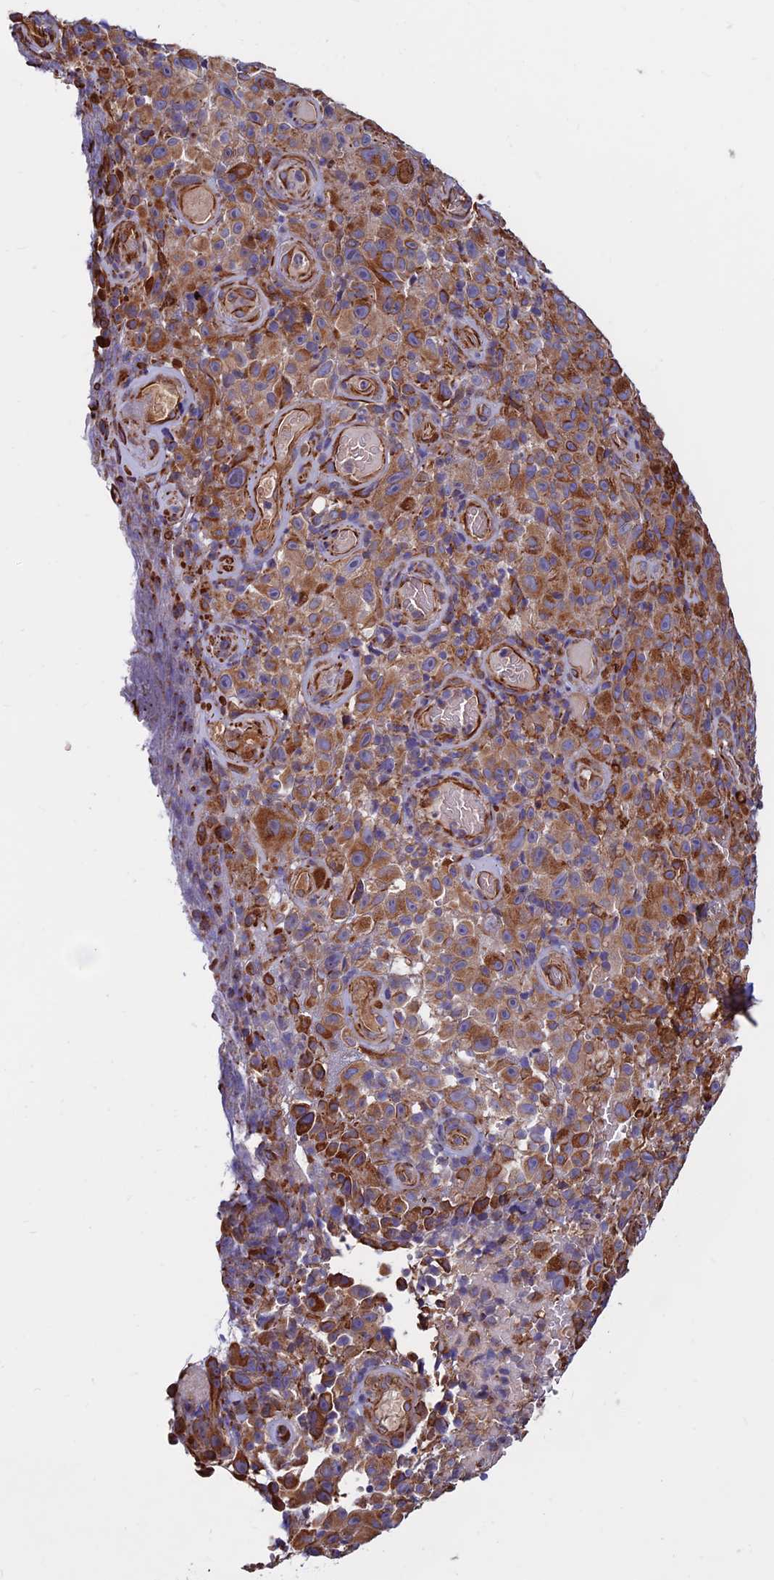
{"staining": {"intensity": "moderate", "quantity": ">75%", "location": "cytoplasmic/membranous"}, "tissue": "melanoma", "cell_type": "Tumor cells", "image_type": "cancer", "snomed": [{"axis": "morphology", "description": "Malignant melanoma, NOS"}, {"axis": "topography", "description": "Skin"}], "caption": "Protein expression analysis of human melanoma reveals moderate cytoplasmic/membranous staining in approximately >75% of tumor cells.", "gene": "CDK18", "patient": {"sex": "female", "age": 82}}